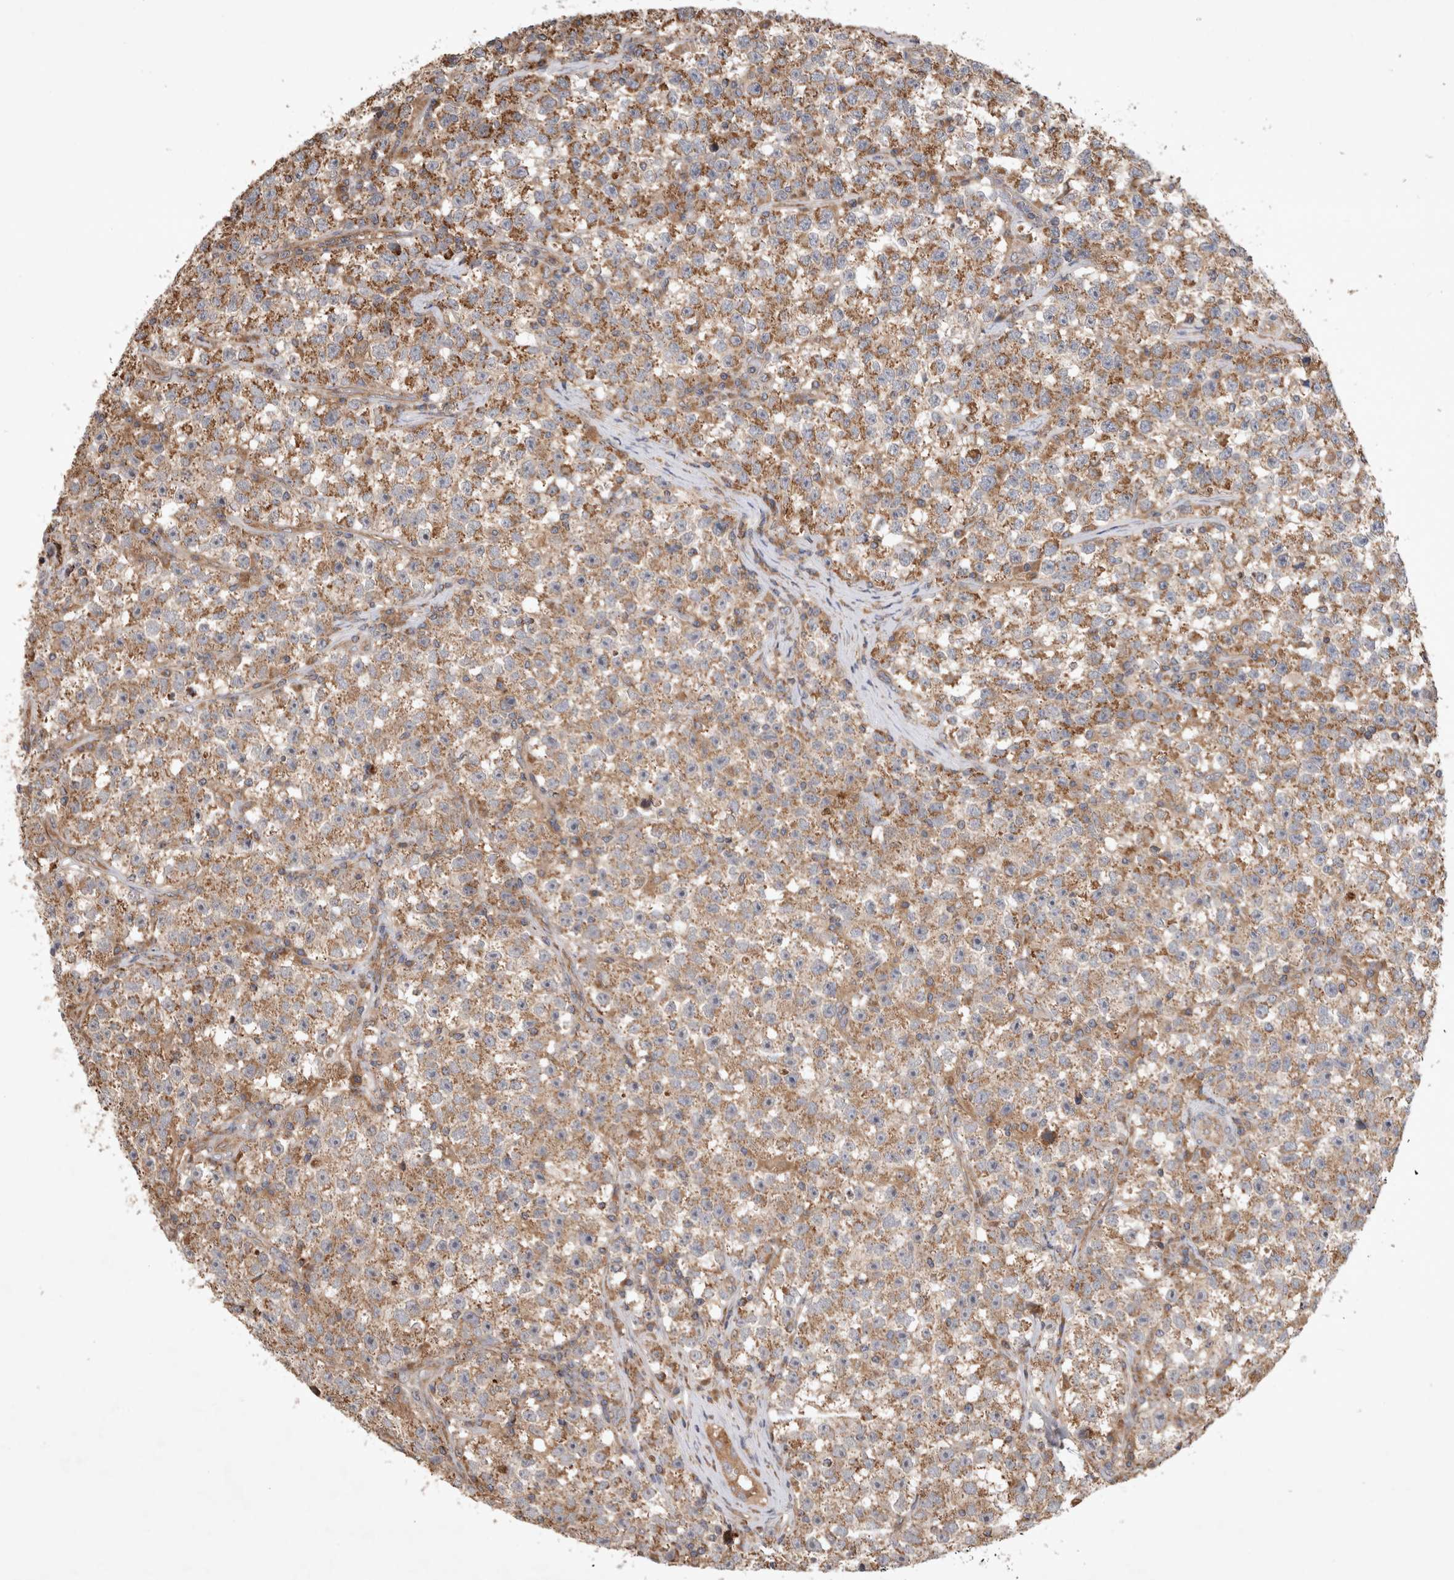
{"staining": {"intensity": "moderate", "quantity": ">75%", "location": "cytoplasmic/membranous"}, "tissue": "testis cancer", "cell_type": "Tumor cells", "image_type": "cancer", "snomed": [{"axis": "morphology", "description": "Seminoma, NOS"}, {"axis": "topography", "description": "Testis"}], "caption": "The micrograph displays immunohistochemical staining of testis seminoma. There is moderate cytoplasmic/membranous staining is identified in about >75% of tumor cells.", "gene": "SERAC1", "patient": {"sex": "male", "age": 22}}